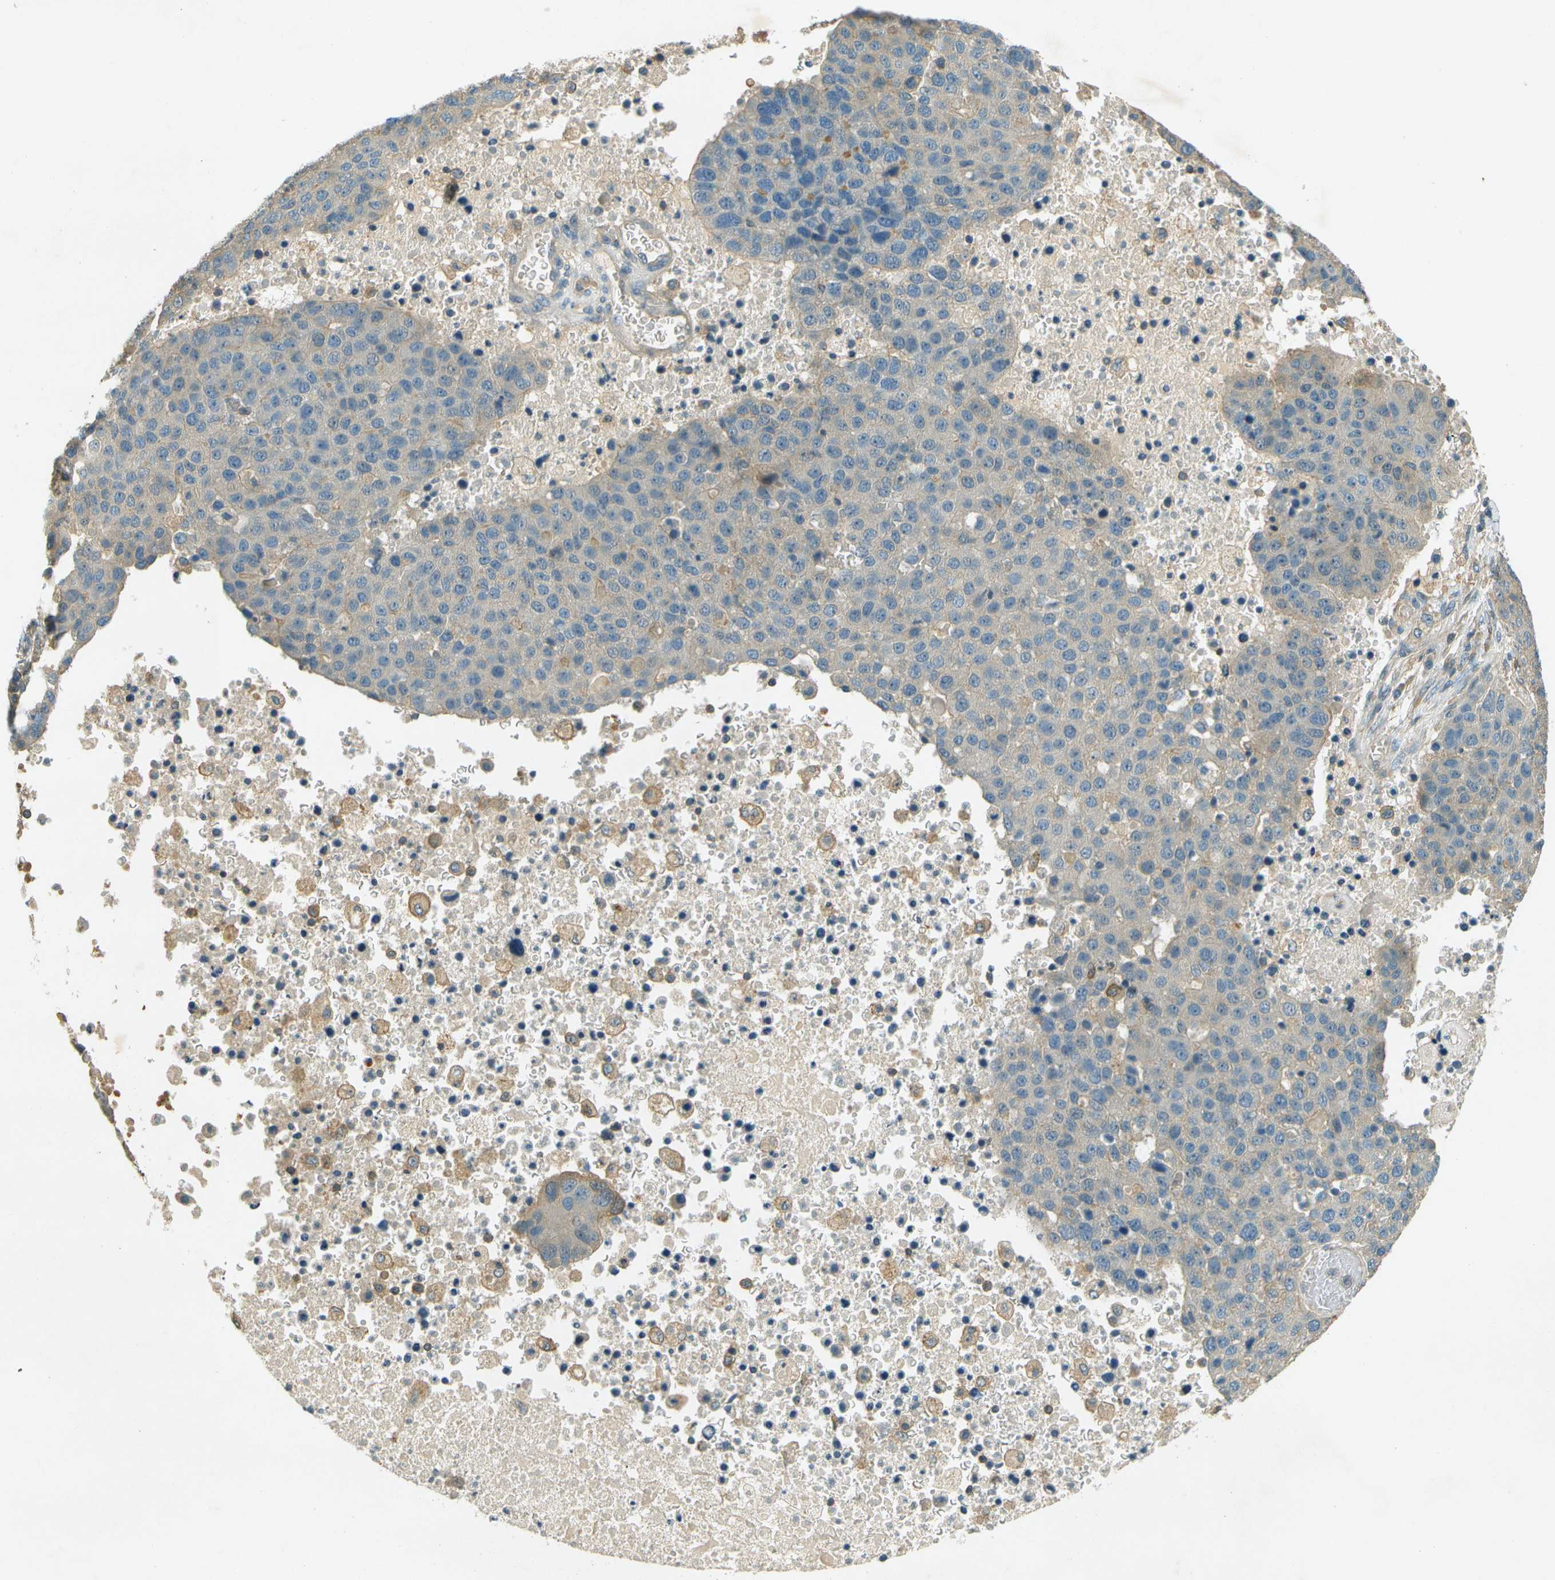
{"staining": {"intensity": "negative", "quantity": "none", "location": "none"}, "tissue": "pancreatic cancer", "cell_type": "Tumor cells", "image_type": "cancer", "snomed": [{"axis": "morphology", "description": "Adenocarcinoma, NOS"}, {"axis": "topography", "description": "Pancreas"}], "caption": "This is an immunohistochemistry micrograph of human adenocarcinoma (pancreatic). There is no expression in tumor cells.", "gene": "NUDT4", "patient": {"sex": "female", "age": 61}}